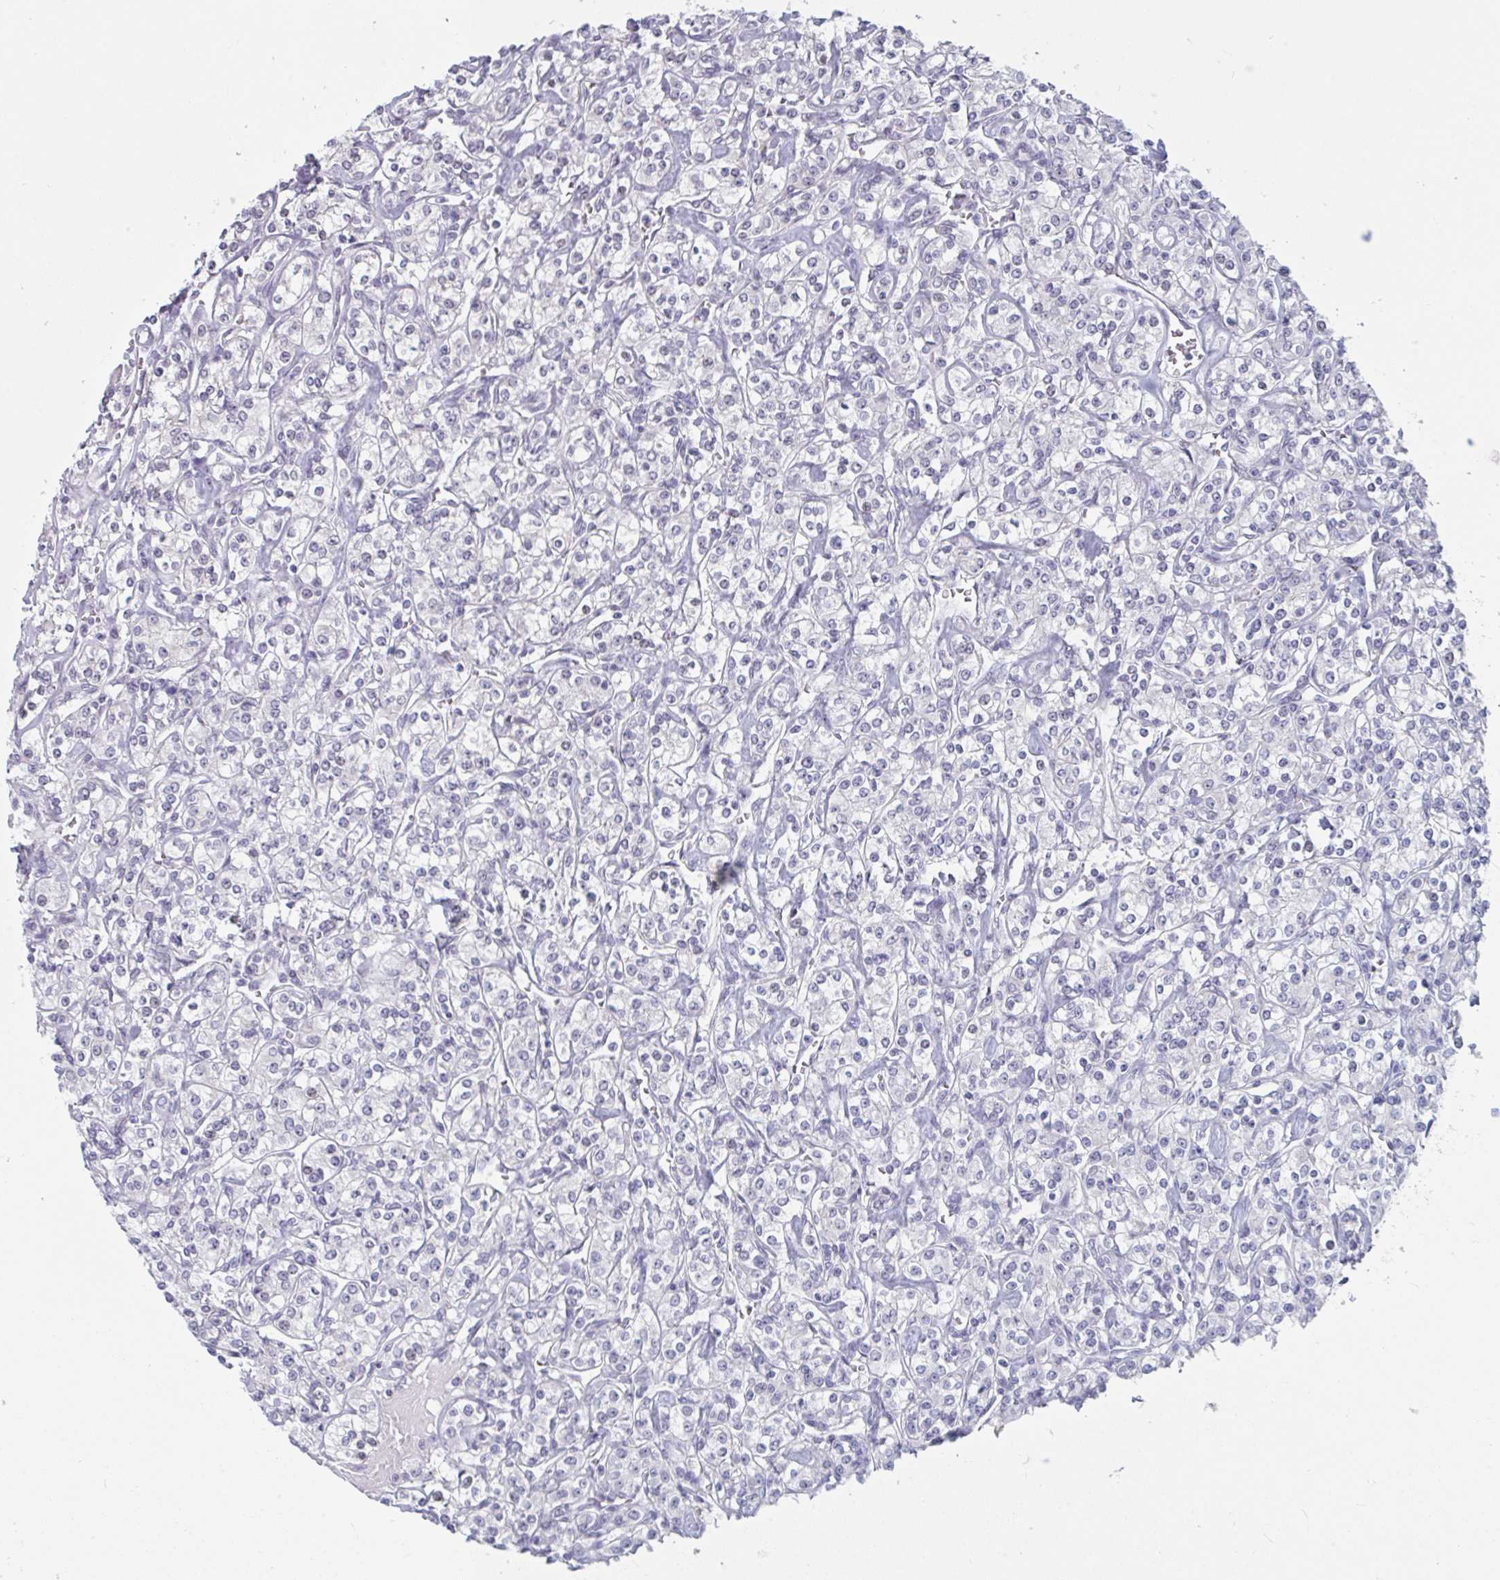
{"staining": {"intensity": "negative", "quantity": "none", "location": "none"}, "tissue": "renal cancer", "cell_type": "Tumor cells", "image_type": "cancer", "snomed": [{"axis": "morphology", "description": "Adenocarcinoma, NOS"}, {"axis": "topography", "description": "Kidney"}], "caption": "Tumor cells show no significant expression in renal cancer (adenocarcinoma).", "gene": "FOXA1", "patient": {"sex": "male", "age": 77}}